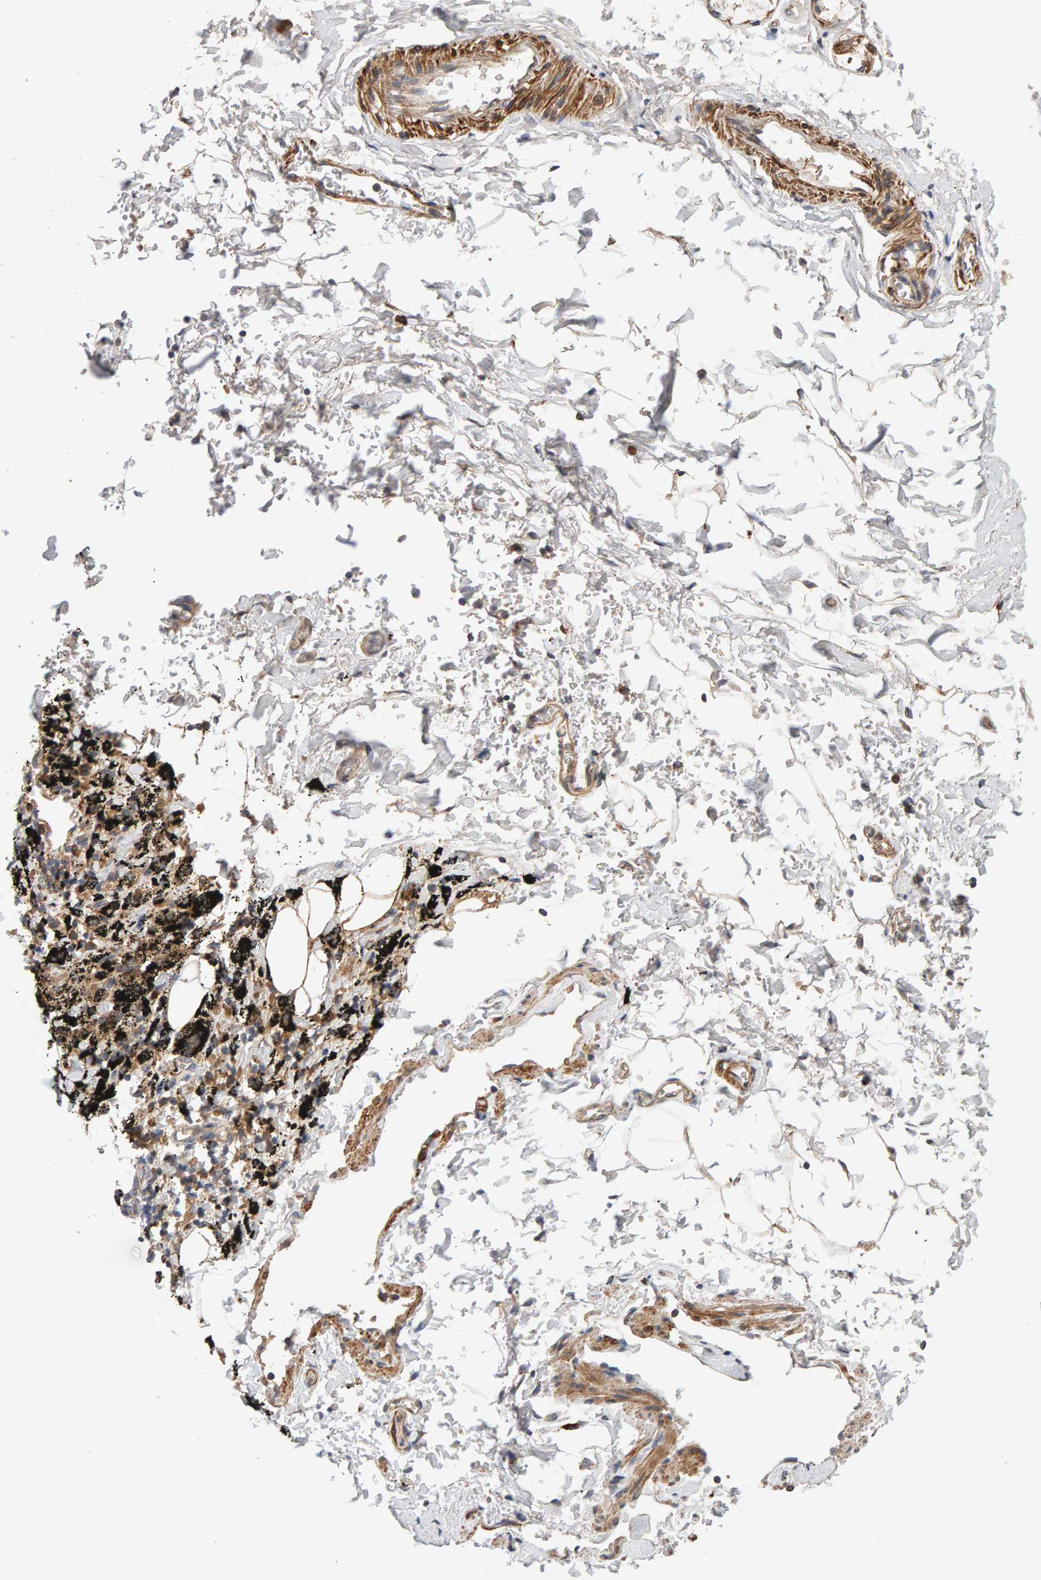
{"staining": {"intensity": "weak", "quantity": "<25%", "location": "cytoplasmic/membranous"}, "tissue": "adipose tissue", "cell_type": "Adipocytes", "image_type": "normal", "snomed": [{"axis": "morphology", "description": "Normal tissue, NOS"}, {"axis": "topography", "description": "Cartilage tissue"}, {"axis": "topography", "description": "Lung"}], "caption": "Photomicrograph shows no protein expression in adipocytes of normal adipose tissue. (DAB (3,3'-diaminobenzidine) immunohistochemistry (IHC), high magnification).", "gene": "RNF19A", "patient": {"sex": "female", "age": 77}}